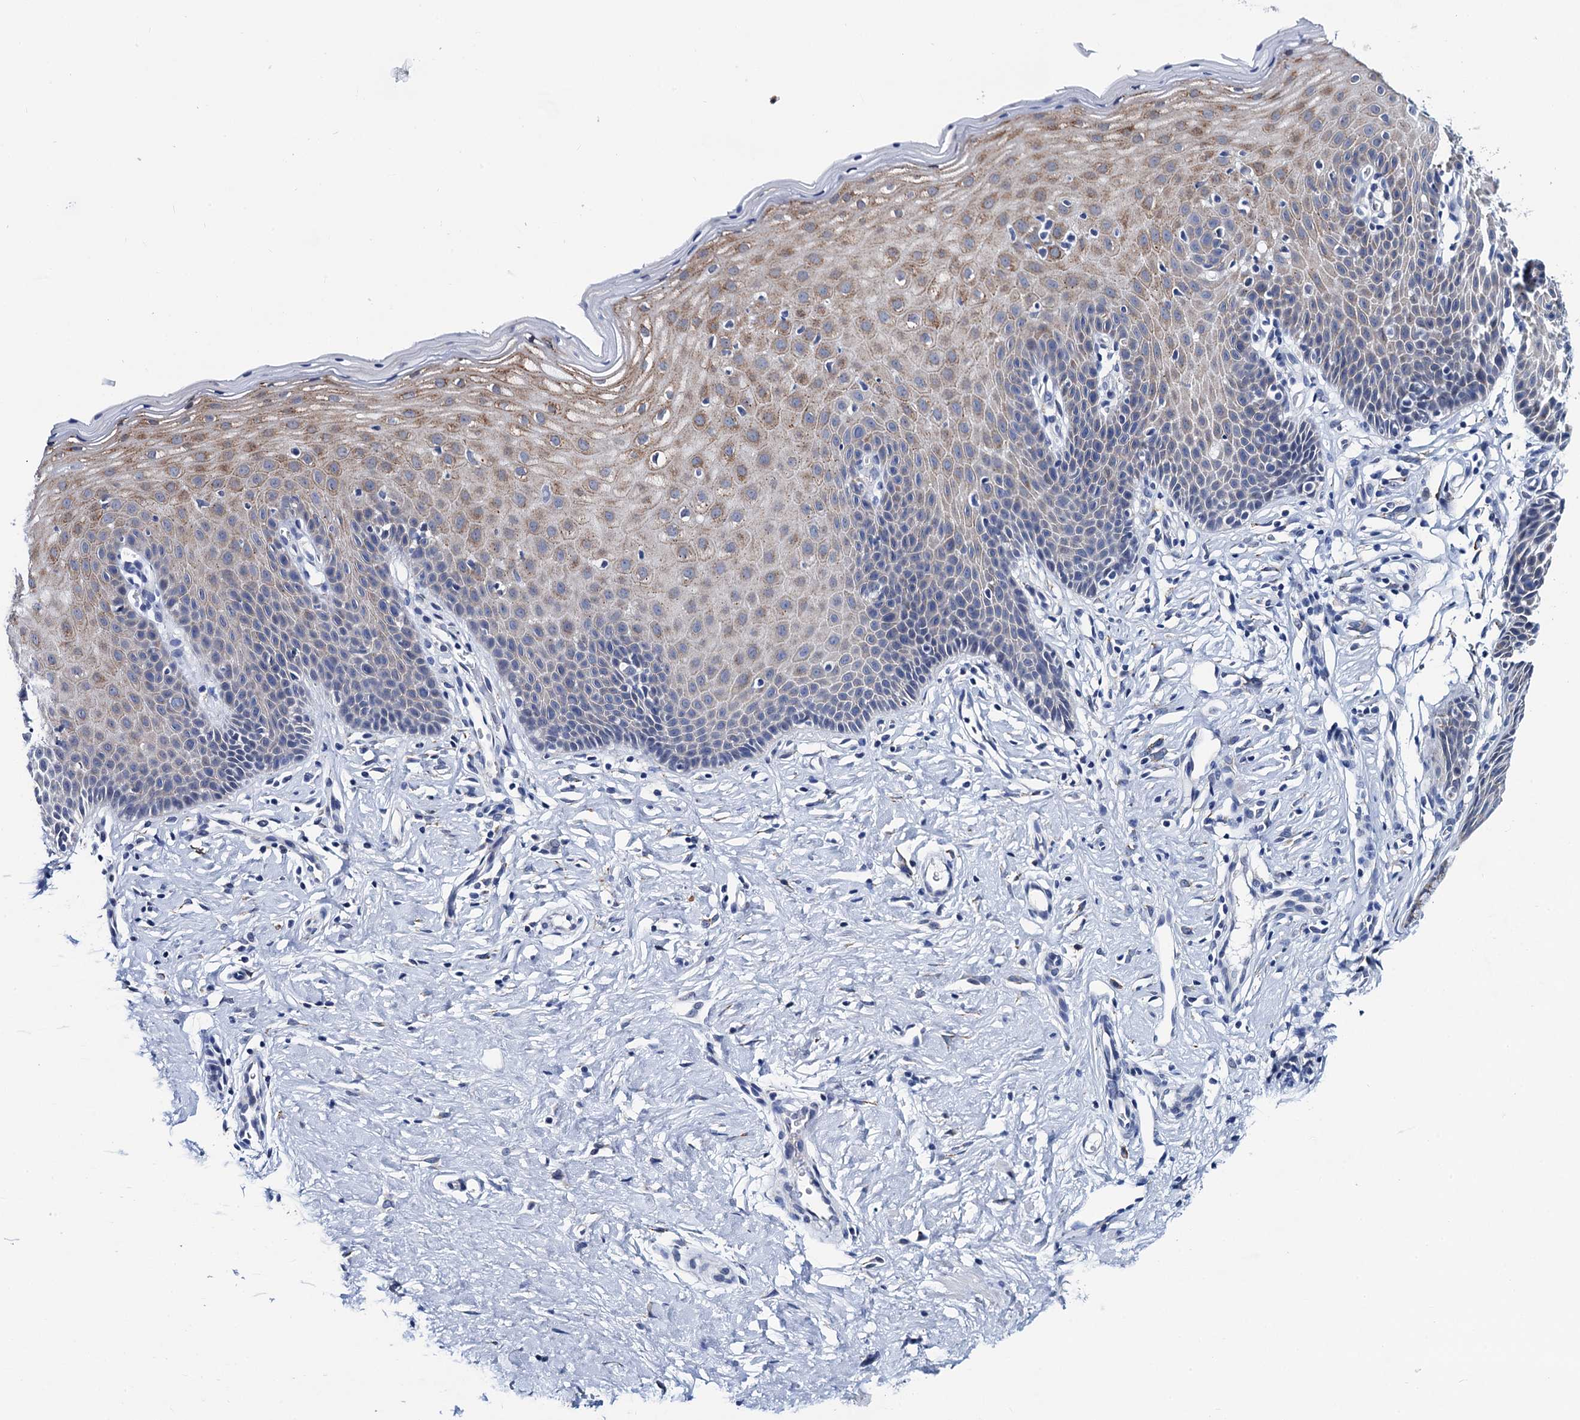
{"staining": {"intensity": "moderate", "quantity": "<25%", "location": "cytoplasmic/membranous"}, "tissue": "cervix", "cell_type": "Squamous epithelial cells", "image_type": "normal", "snomed": [{"axis": "morphology", "description": "Normal tissue, NOS"}, {"axis": "topography", "description": "Cervix"}], "caption": "Protein staining of unremarkable cervix demonstrates moderate cytoplasmic/membranous staining in about <25% of squamous epithelial cells.", "gene": "SLC7A10", "patient": {"sex": "female", "age": 36}}